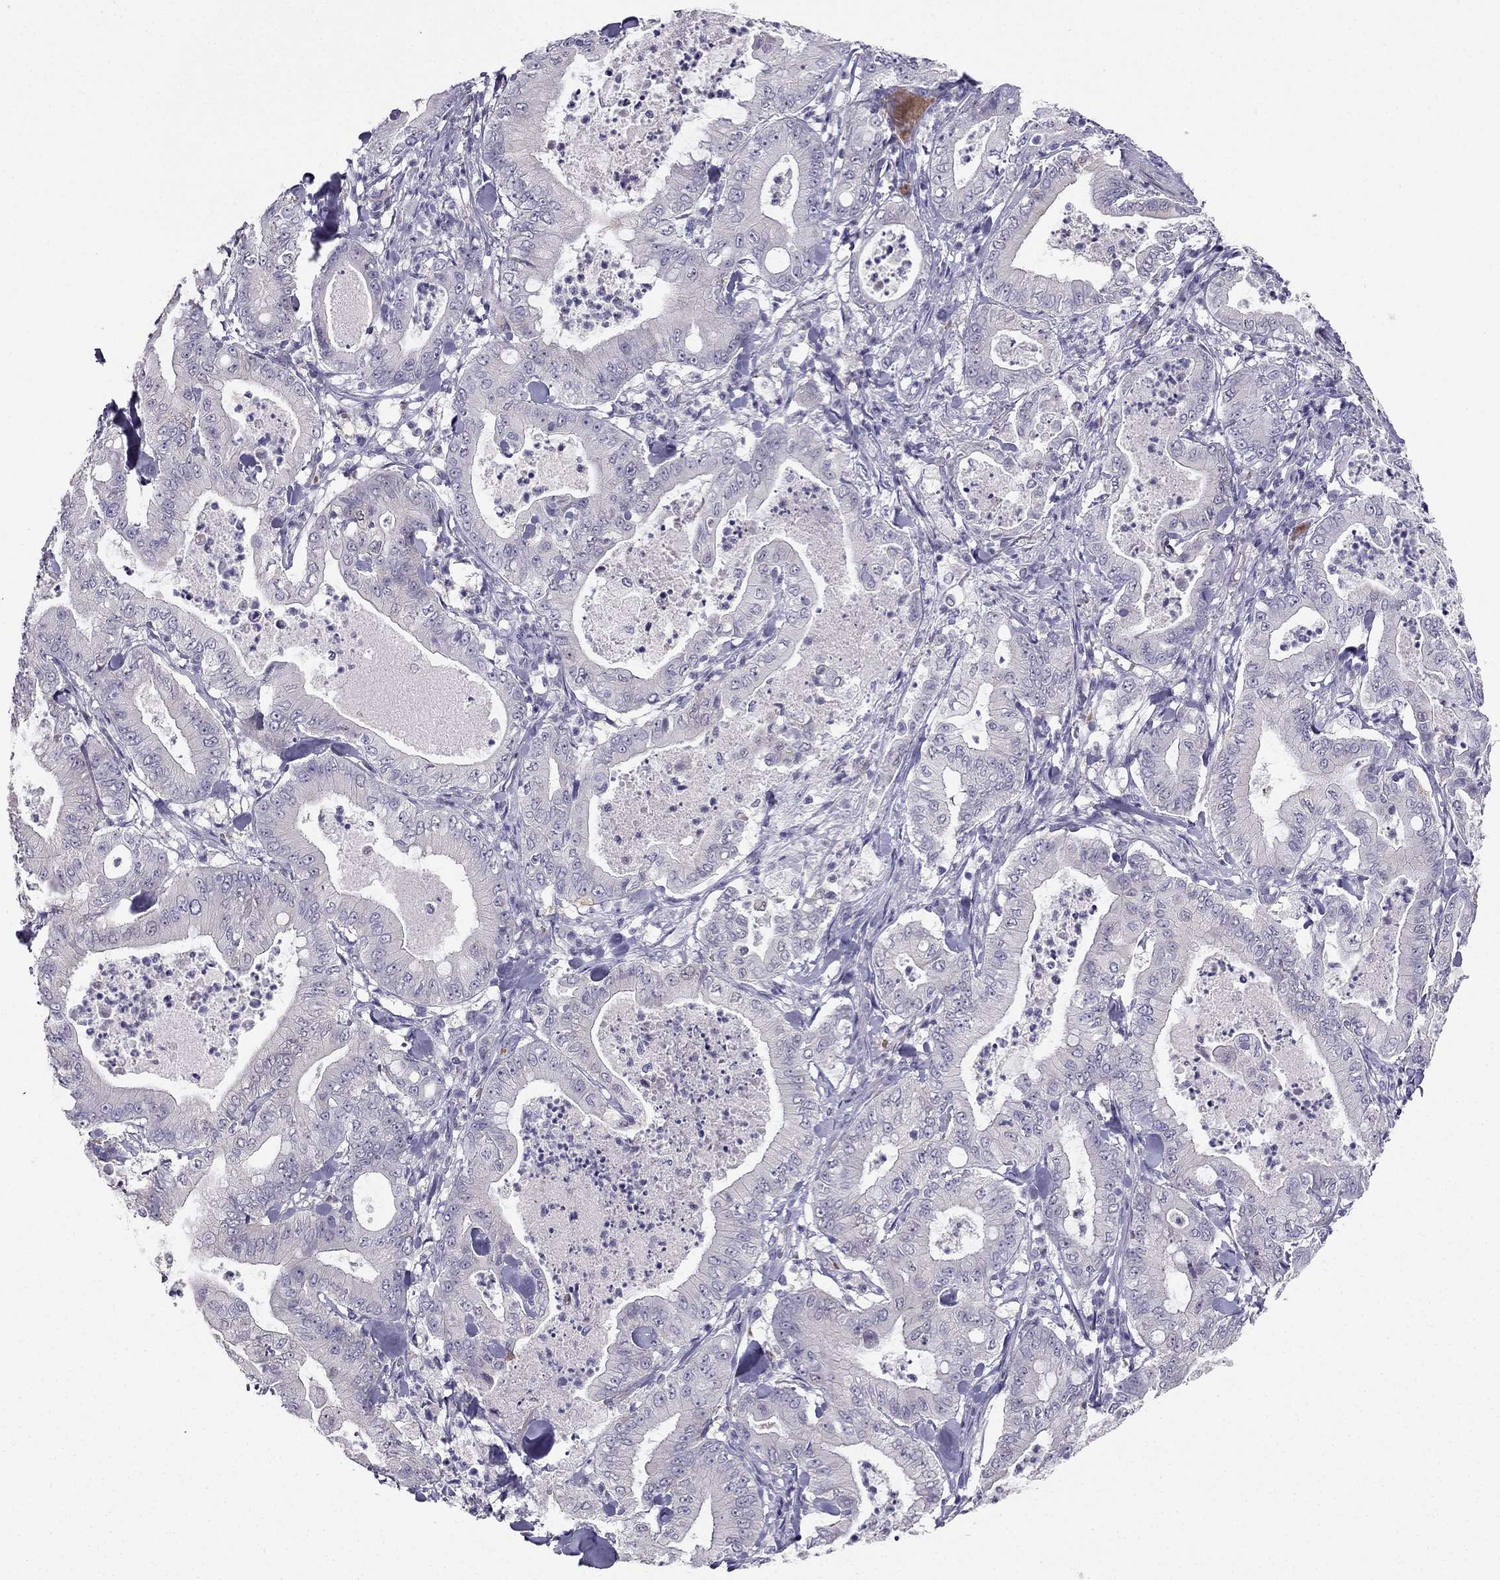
{"staining": {"intensity": "negative", "quantity": "none", "location": "none"}, "tissue": "pancreatic cancer", "cell_type": "Tumor cells", "image_type": "cancer", "snomed": [{"axis": "morphology", "description": "Adenocarcinoma, NOS"}, {"axis": "topography", "description": "Pancreas"}], "caption": "IHC of pancreatic cancer (adenocarcinoma) displays no positivity in tumor cells.", "gene": "RSPH14", "patient": {"sex": "male", "age": 71}}